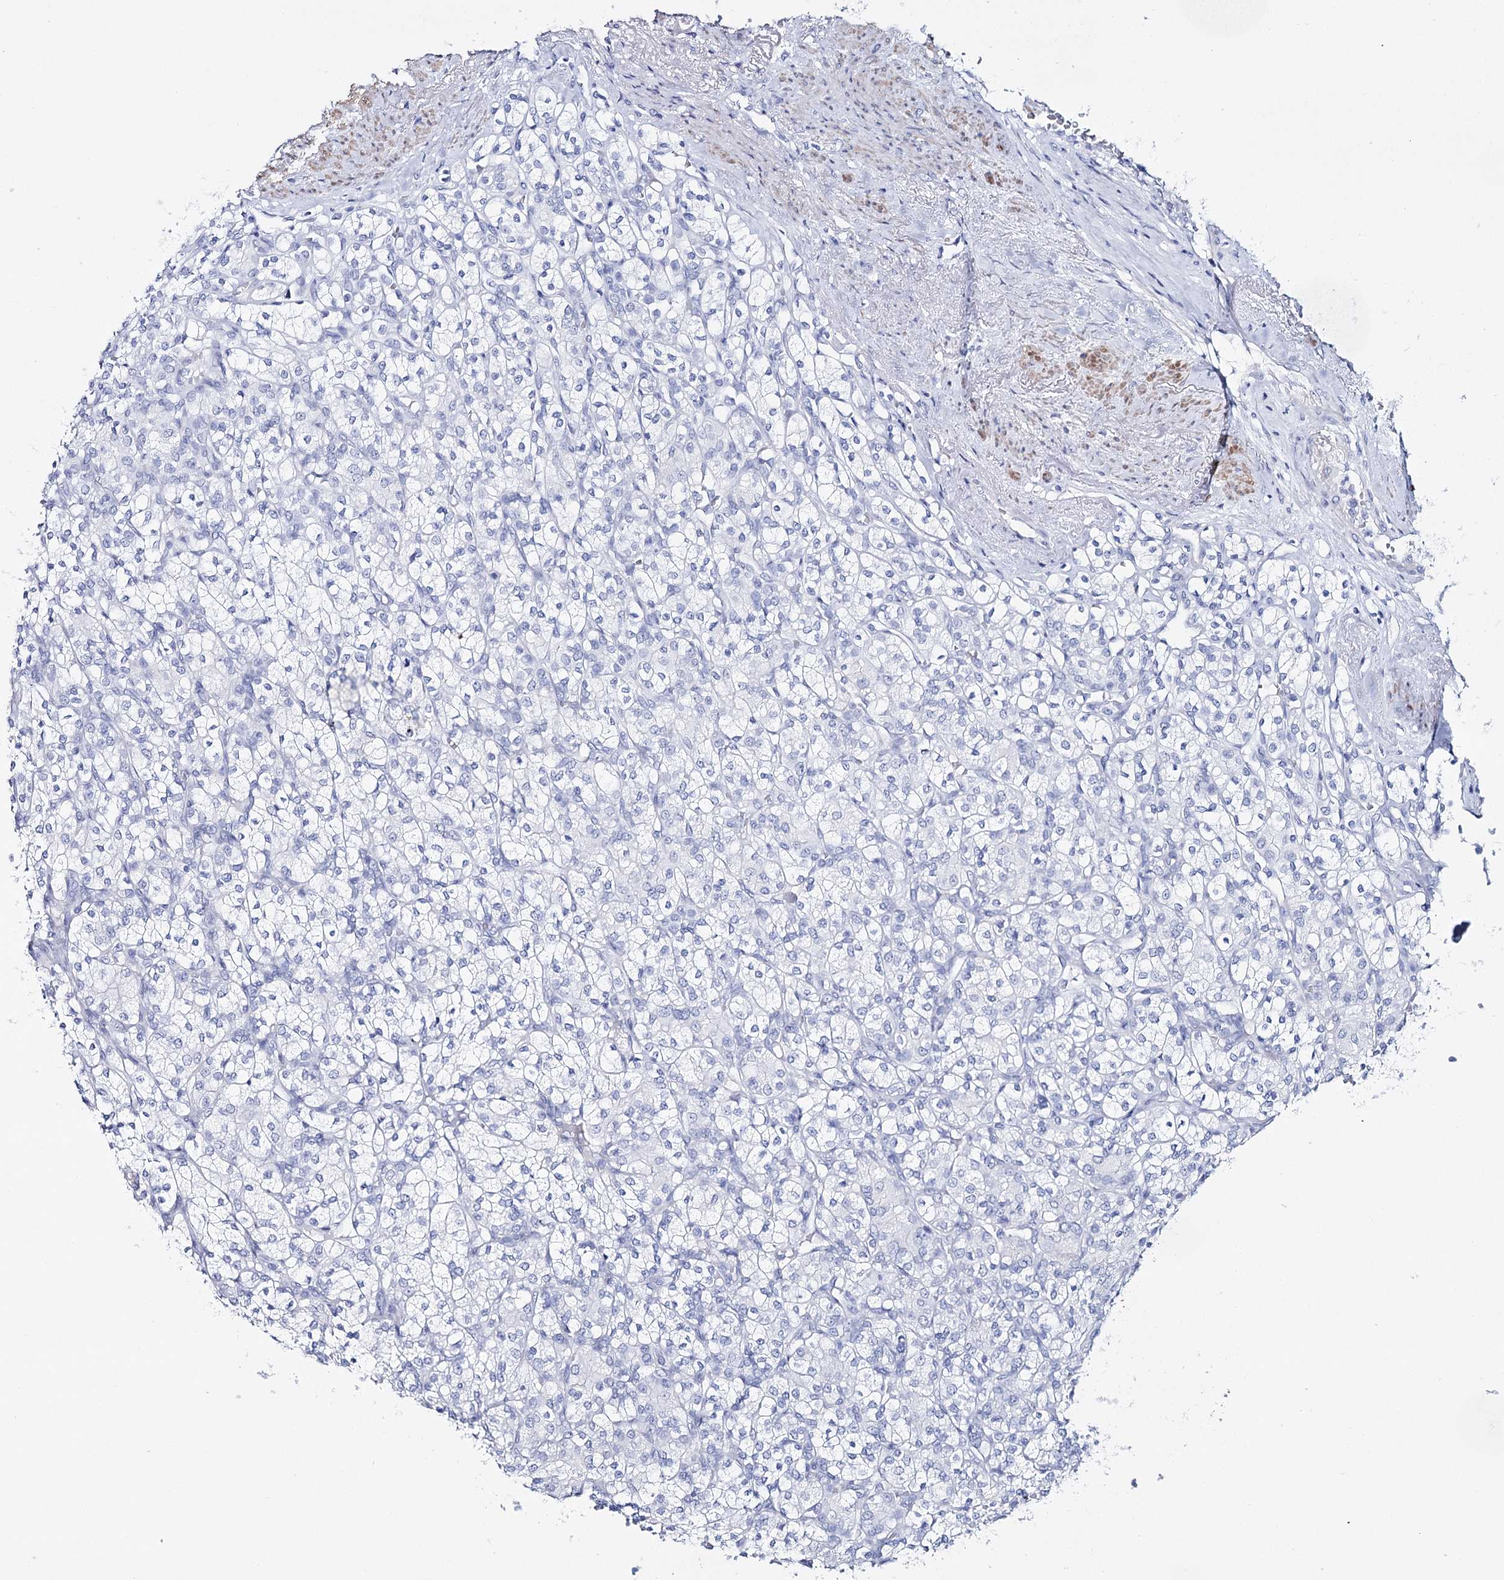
{"staining": {"intensity": "negative", "quantity": "none", "location": "none"}, "tissue": "renal cancer", "cell_type": "Tumor cells", "image_type": "cancer", "snomed": [{"axis": "morphology", "description": "Adenocarcinoma, NOS"}, {"axis": "topography", "description": "Kidney"}], "caption": "Renal cancer stained for a protein using immunohistochemistry displays no staining tumor cells.", "gene": "CSN3", "patient": {"sex": "male", "age": 77}}